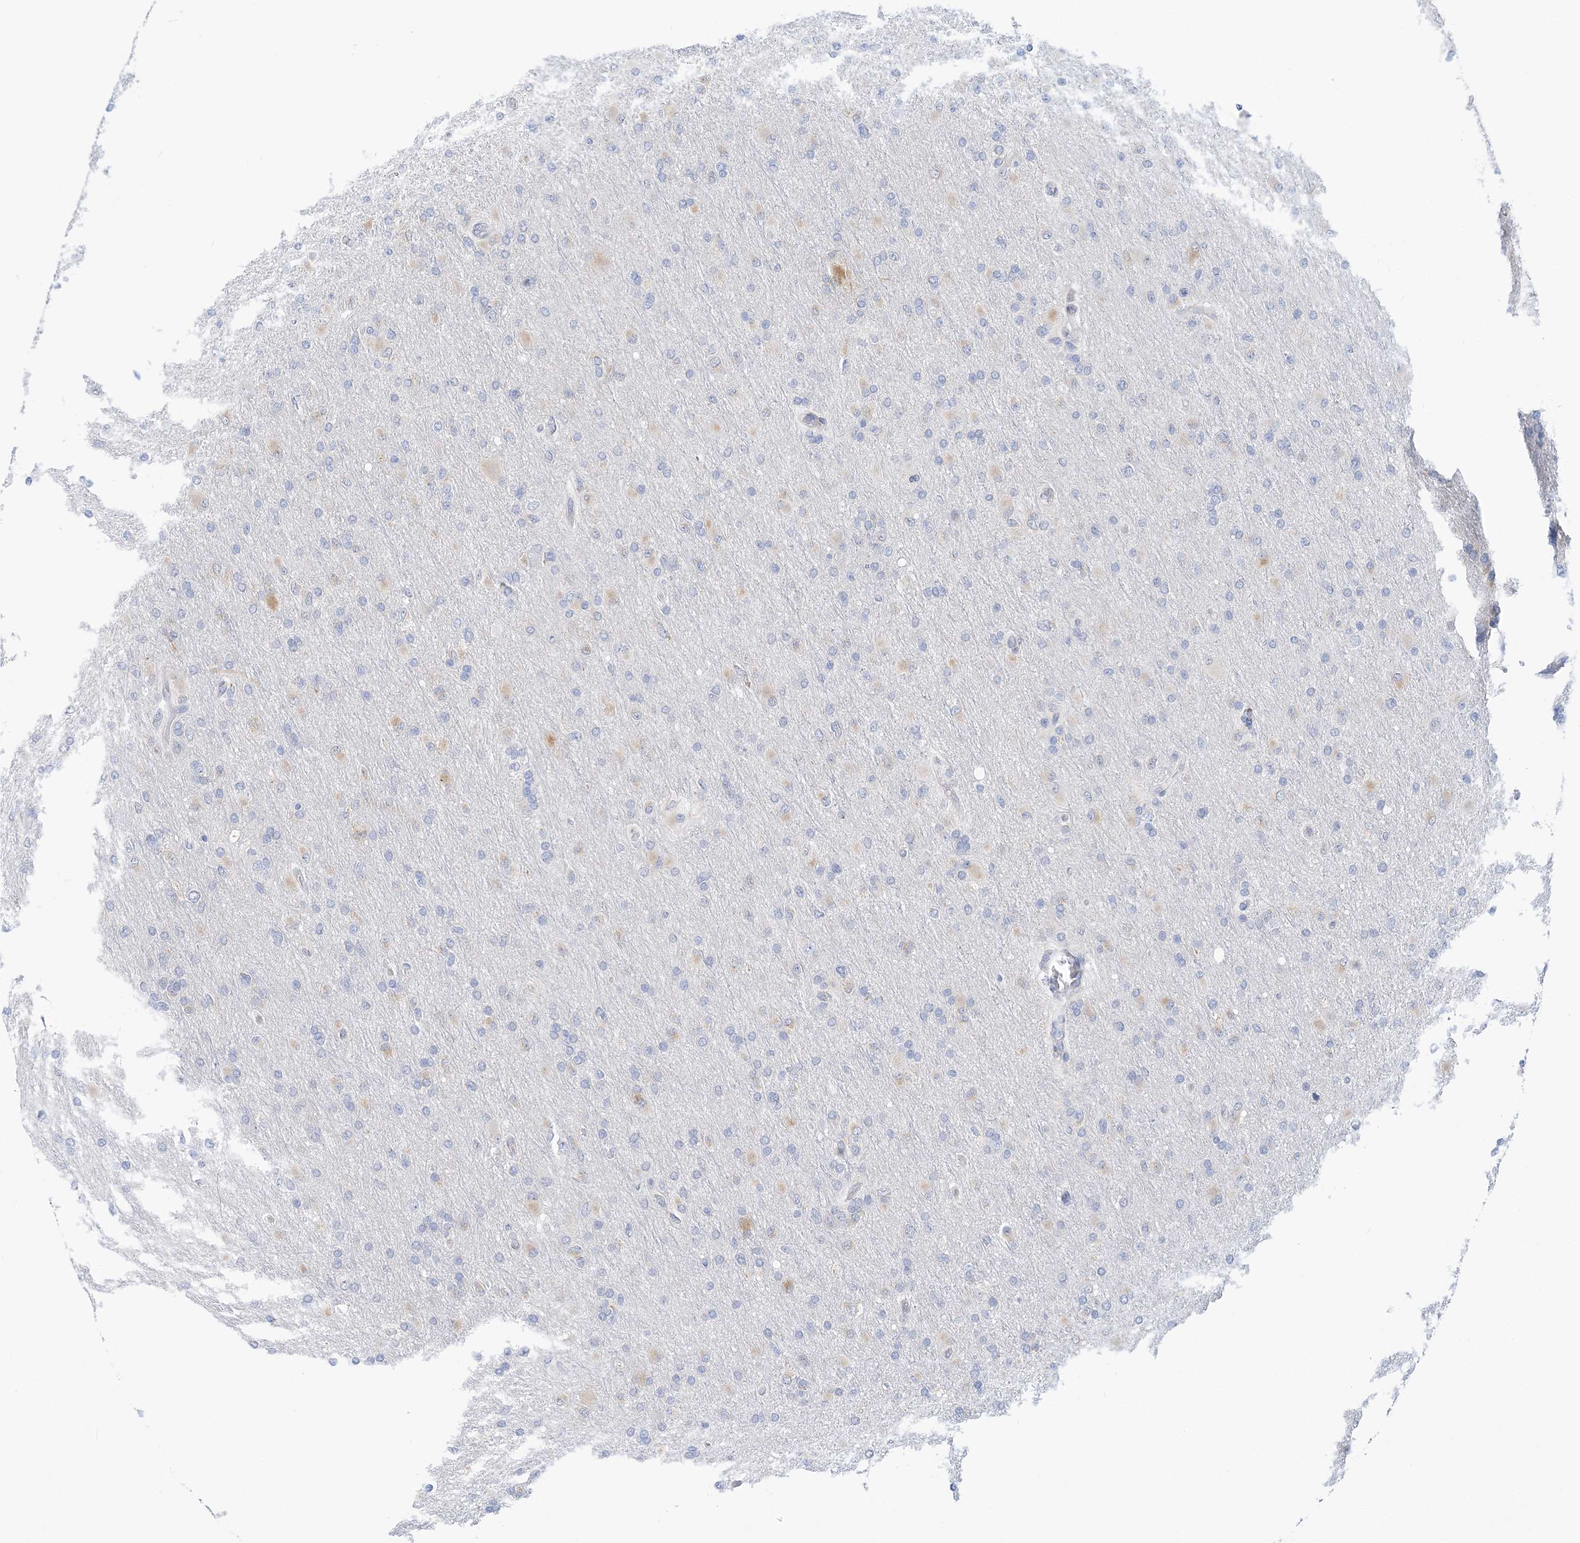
{"staining": {"intensity": "negative", "quantity": "none", "location": "none"}, "tissue": "glioma", "cell_type": "Tumor cells", "image_type": "cancer", "snomed": [{"axis": "morphology", "description": "Glioma, malignant, High grade"}, {"axis": "topography", "description": "Cerebral cortex"}], "caption": "Tumor cells are negative for protein expression in human malignant glioma (high-grade). (DAB (3,3'-diaminobenzidine) immunohistochemistry (IHC) with hematoxylin counter stain).", "gene": "PLEKHG4B", "patient": {"sex": "female", "age": 36}}